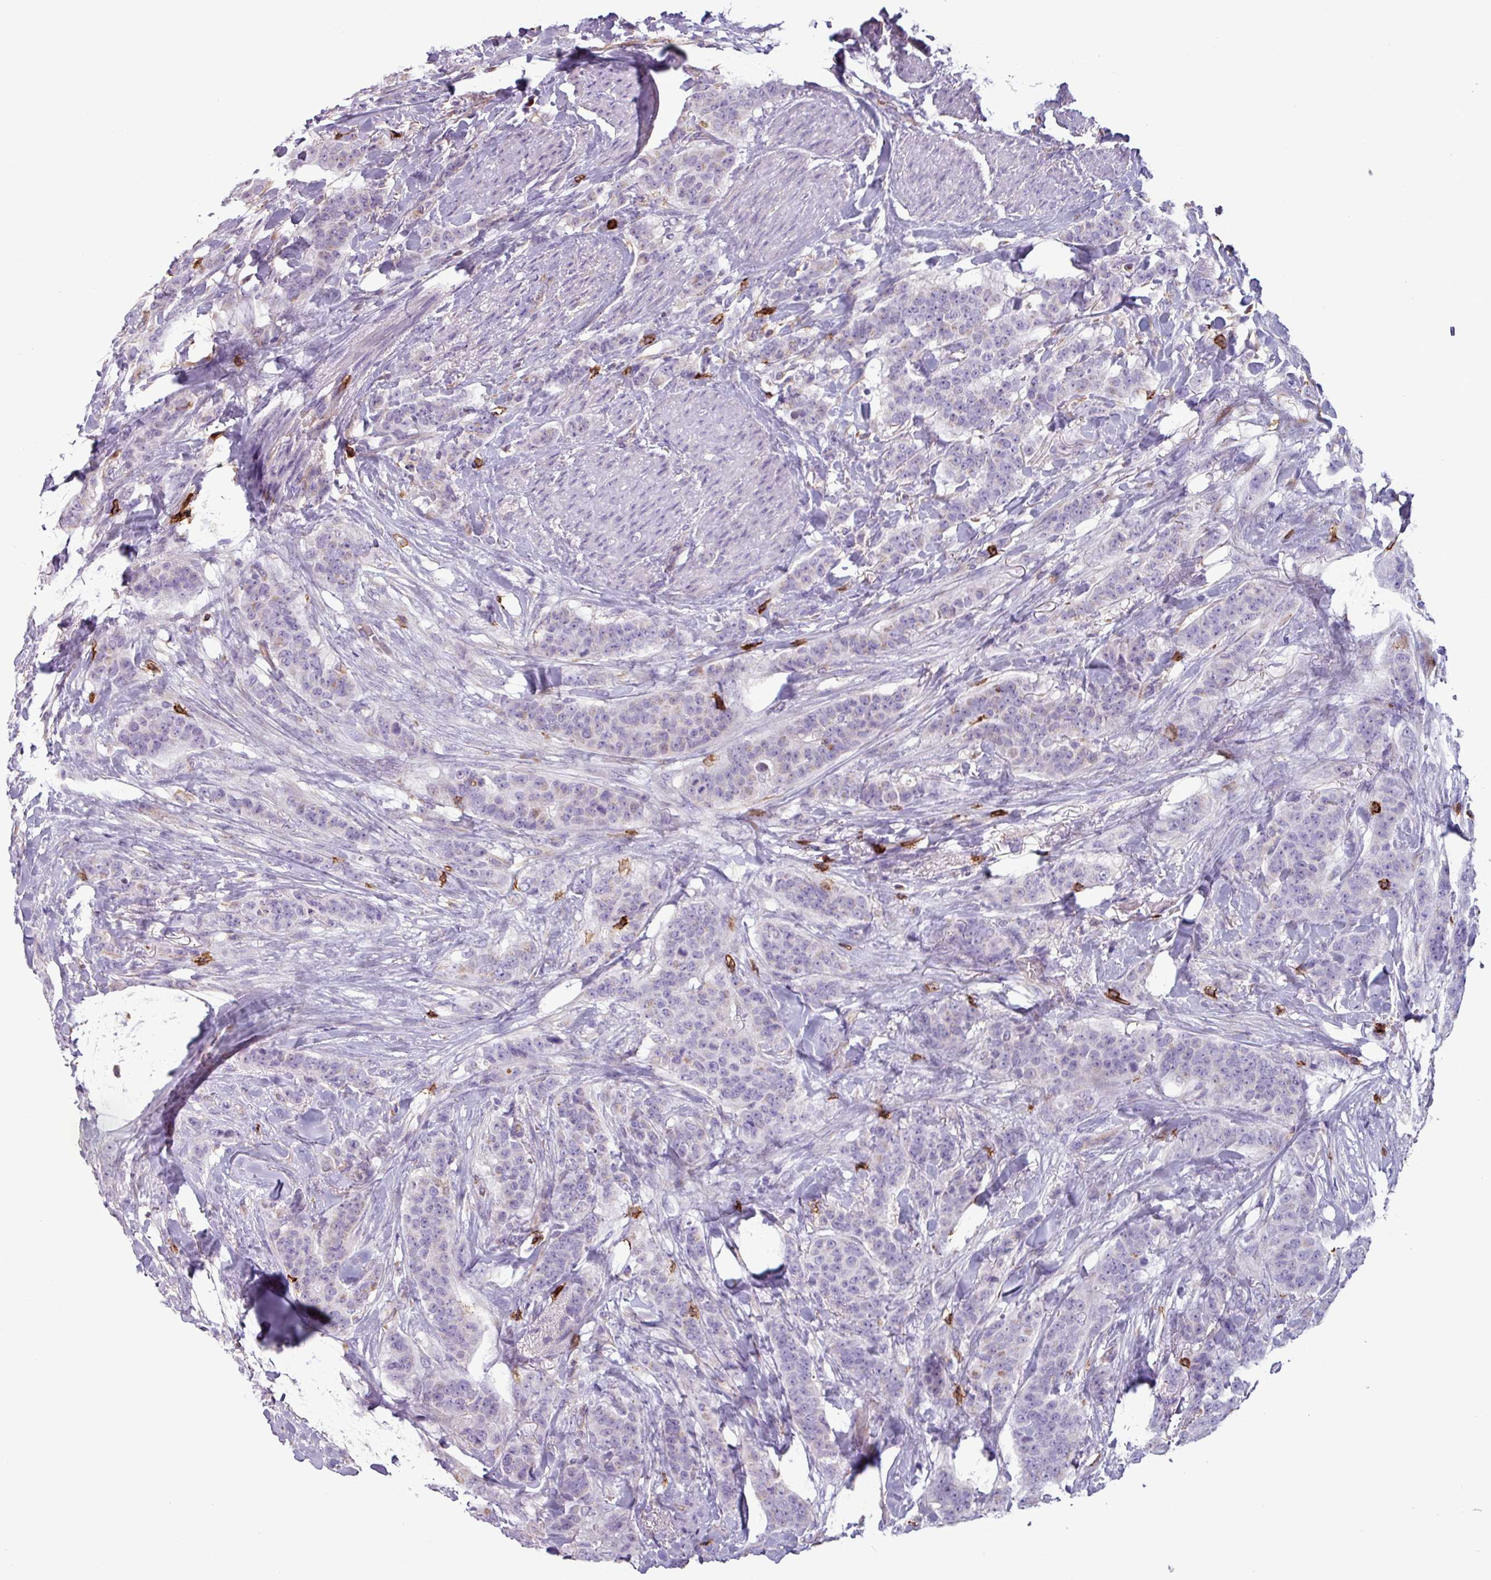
{"staining": {"intensity": "negative", "quantity": "none", "location": "none"}, "tissue": "breast cancer", "cell_type": "Tumor cells", "image_type": "cancer", "snomed": [{"axis": "morphology", "description": "Duct carcinoma"}, {"axis": "topography", "description": "Breast"}], "caption": "This is an immunohistochemistry image of human invasive ductal carcinoma (breast). There is no staining in tumor cells.", "gene": "CD8A", "patient": {"sex": "female", "age": 40}}